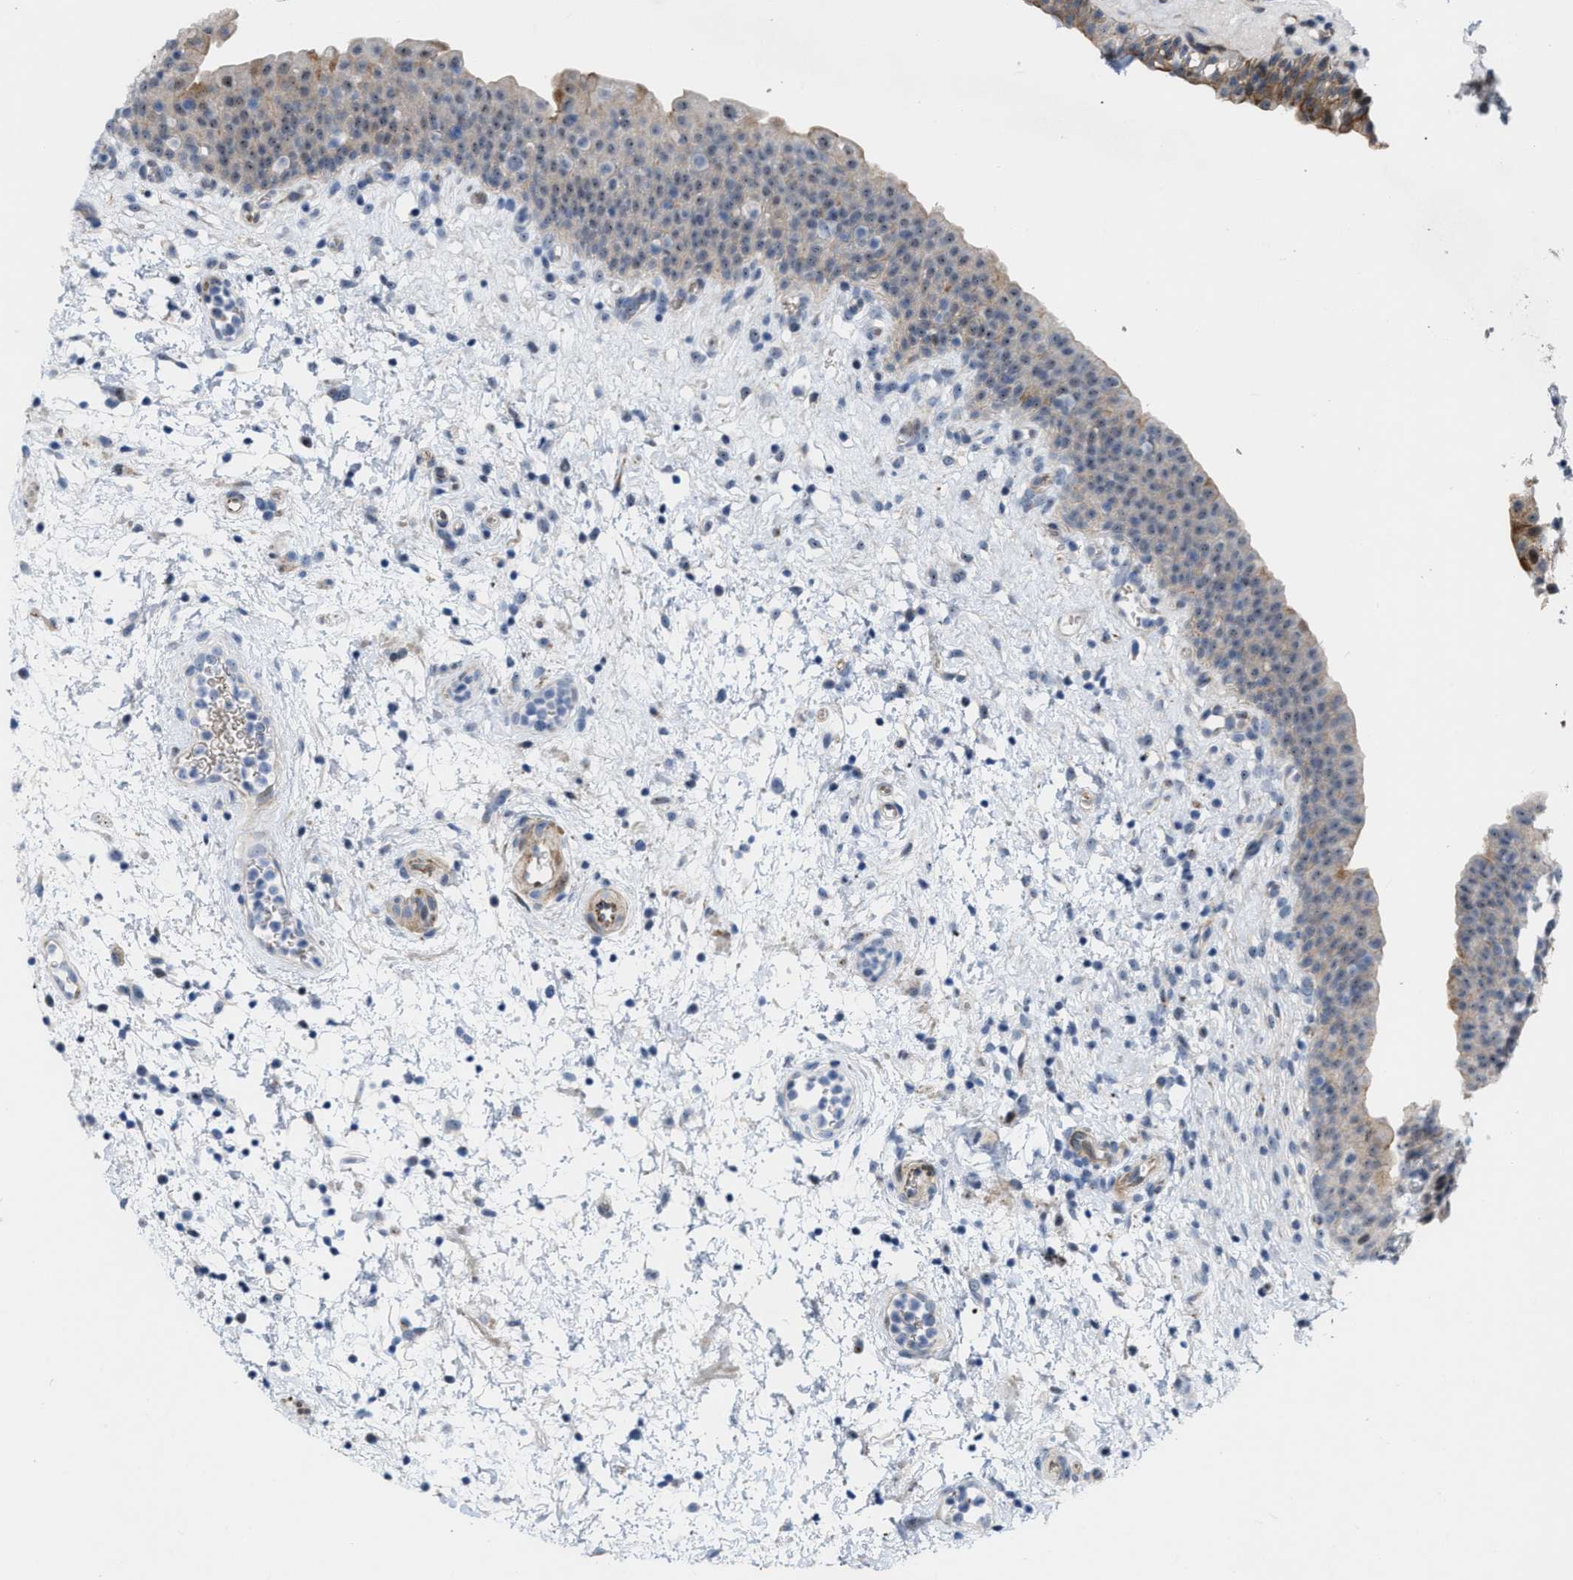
{"staining": {"intensity": "weak", "quantity": "25%-75%", "location": "cytoplasmic/membranous,nuclear"}, "tissue": "urinary bladder", "cell_type": "Urothelial cells", "image_type": "normal", "snomed": [{"axis": "morphology", "description": "Normal tissue, NOS"}, {"axis": "topography", "description": "Urinary bladder"}], "caption": "Immunohistochemistry (IHC) micrograph of benign urinary bladder stained for a protein (brown), which reveals low levels of weak cytoplasmic/membranous,nuclear positivity in approximately 25%-75% of urothelial cells.", "gene": "POLR1F", "patient": {"sex": "male", "age": 37}}